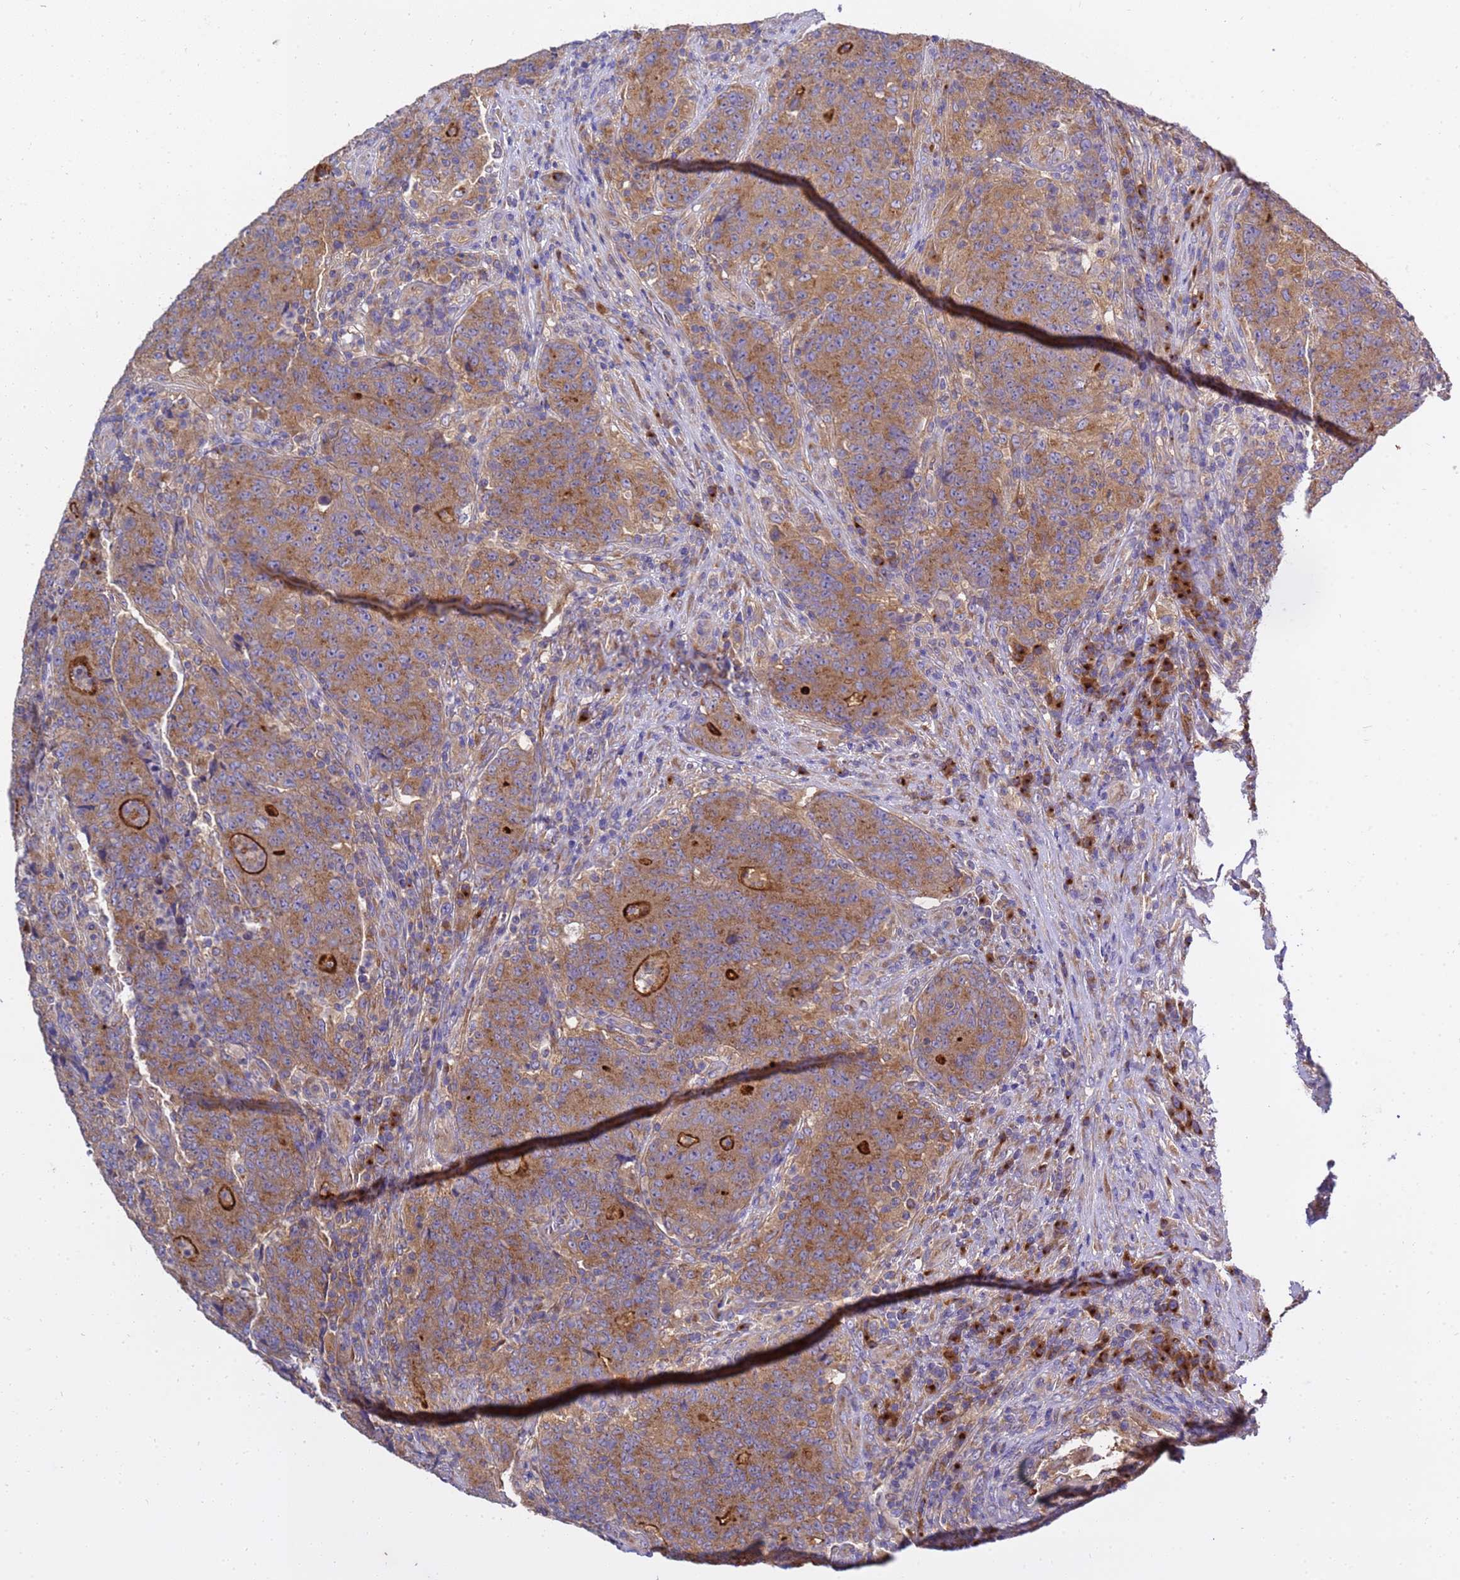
{"staining": {"intensity": "strong", "quantity": "25%-75%", "location": "cytoplasmic/membranous"}, "tissue": "colorectal cancer", "cell_type": "Tumor cells", "image_type": "cancer", "snomed": [{"axis": "morphology", "description": "Adenocarcinoma, NOS"}, {"axis": "topography", "description": "Colon"}], "caption": "A brown stain labels strong cytoplasmic/membranous staining of a protein in colorectal cancer tumor cells.", "gene": "ANAPC1", "patient": {"sex": "female", "age": 75}}